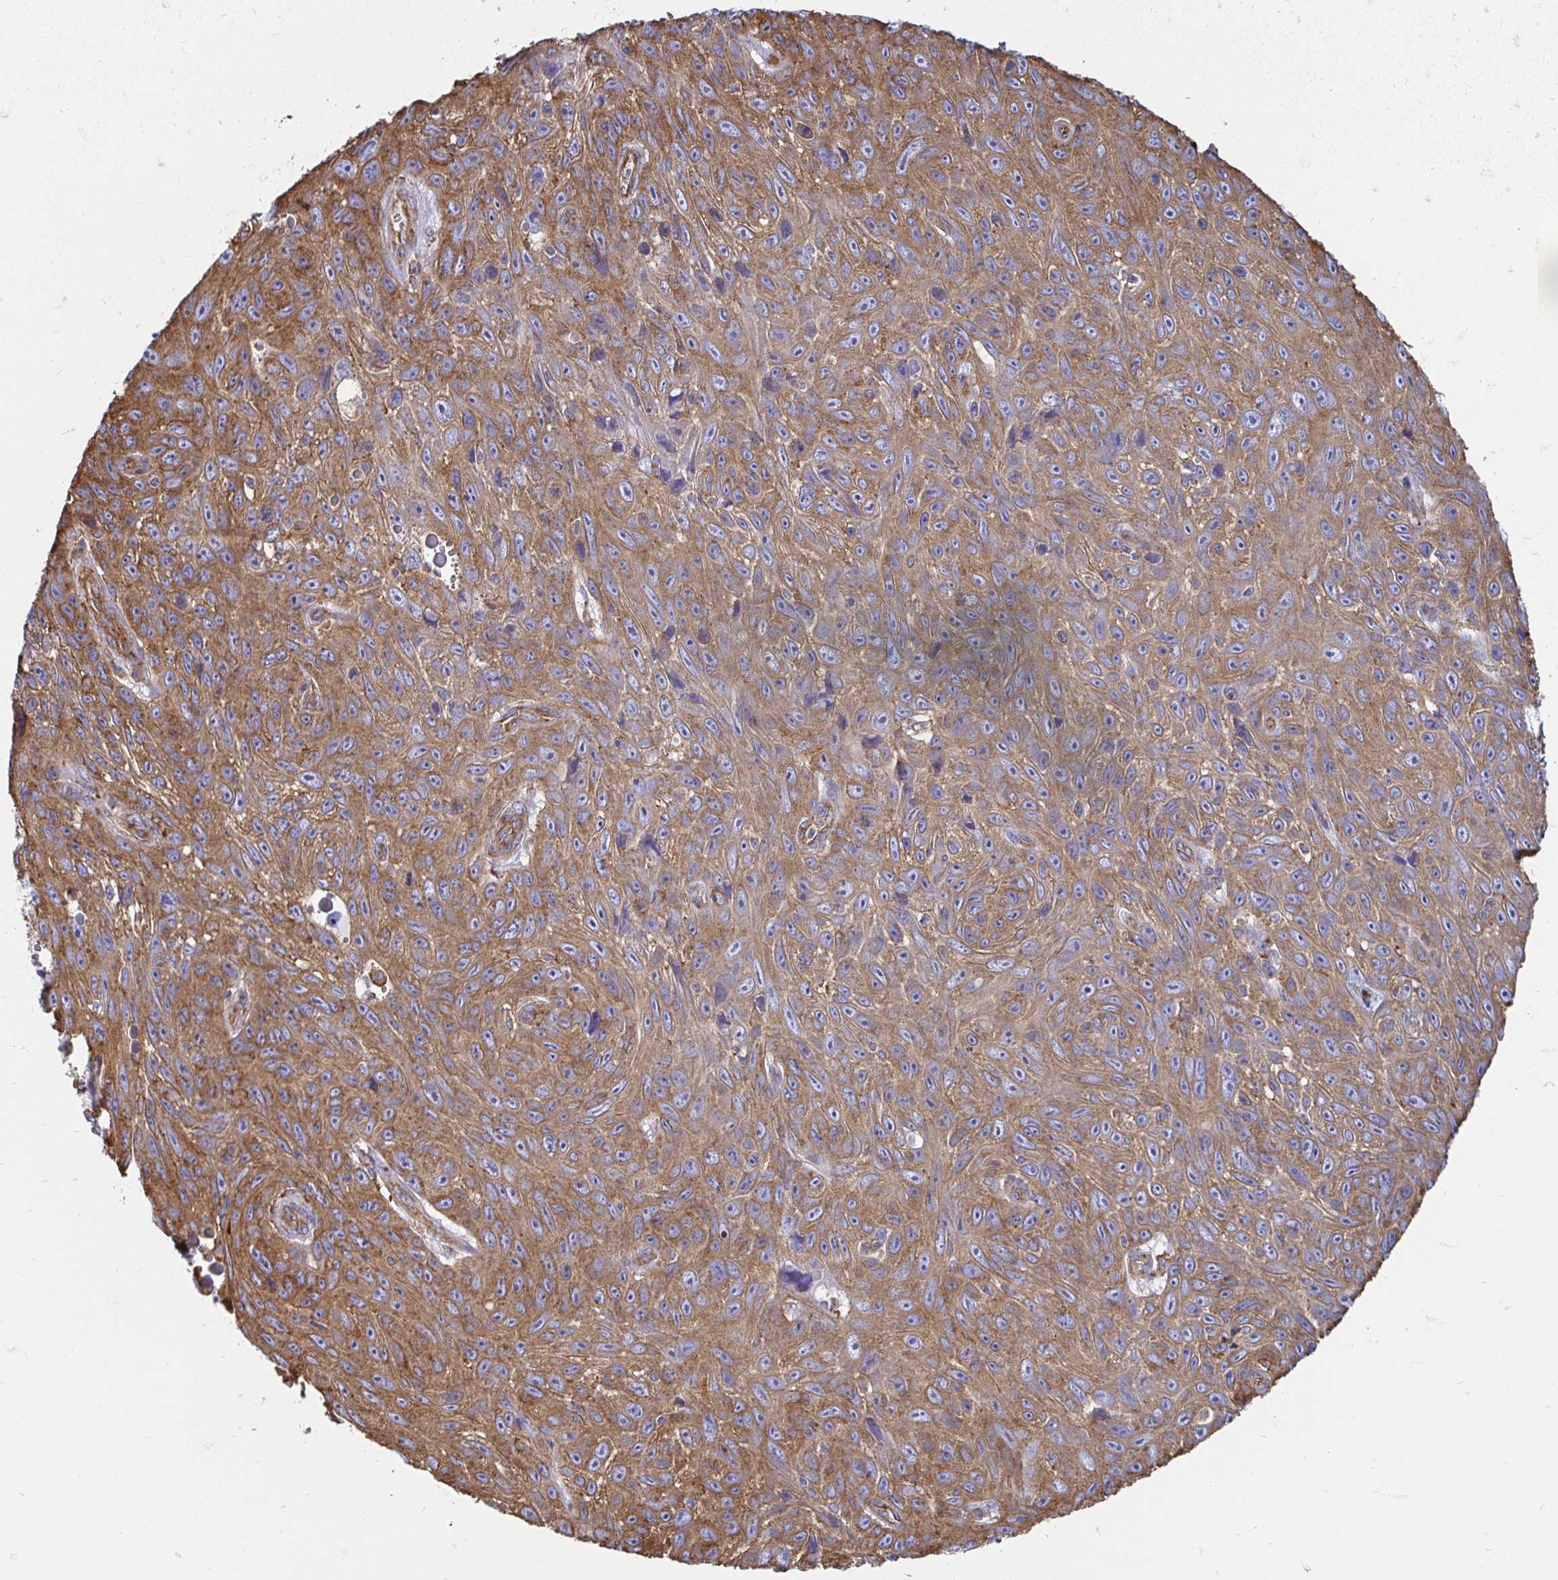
{"staining": {"intensity": "moderate", "quantity": ">75%", "location": "cytoplasmic/membranous"}, "tissue": "skin cancer", "cell_type": "Tumor cells", "image_type": "cancer", "snomed": [{"axis": "morphology", "description": "Squamous cell carcinoma, NOS"}, {"axis": "topography", "description": "Skin"}], "caption": "A photomicrograph of squamous cell carcinoma (skin) stained for a protein exhibits moderate cytoplasmic/membranous brown staining in tumor cells.", "gene": "CLTC", "patient": {"sex": "male", "age": 82}}